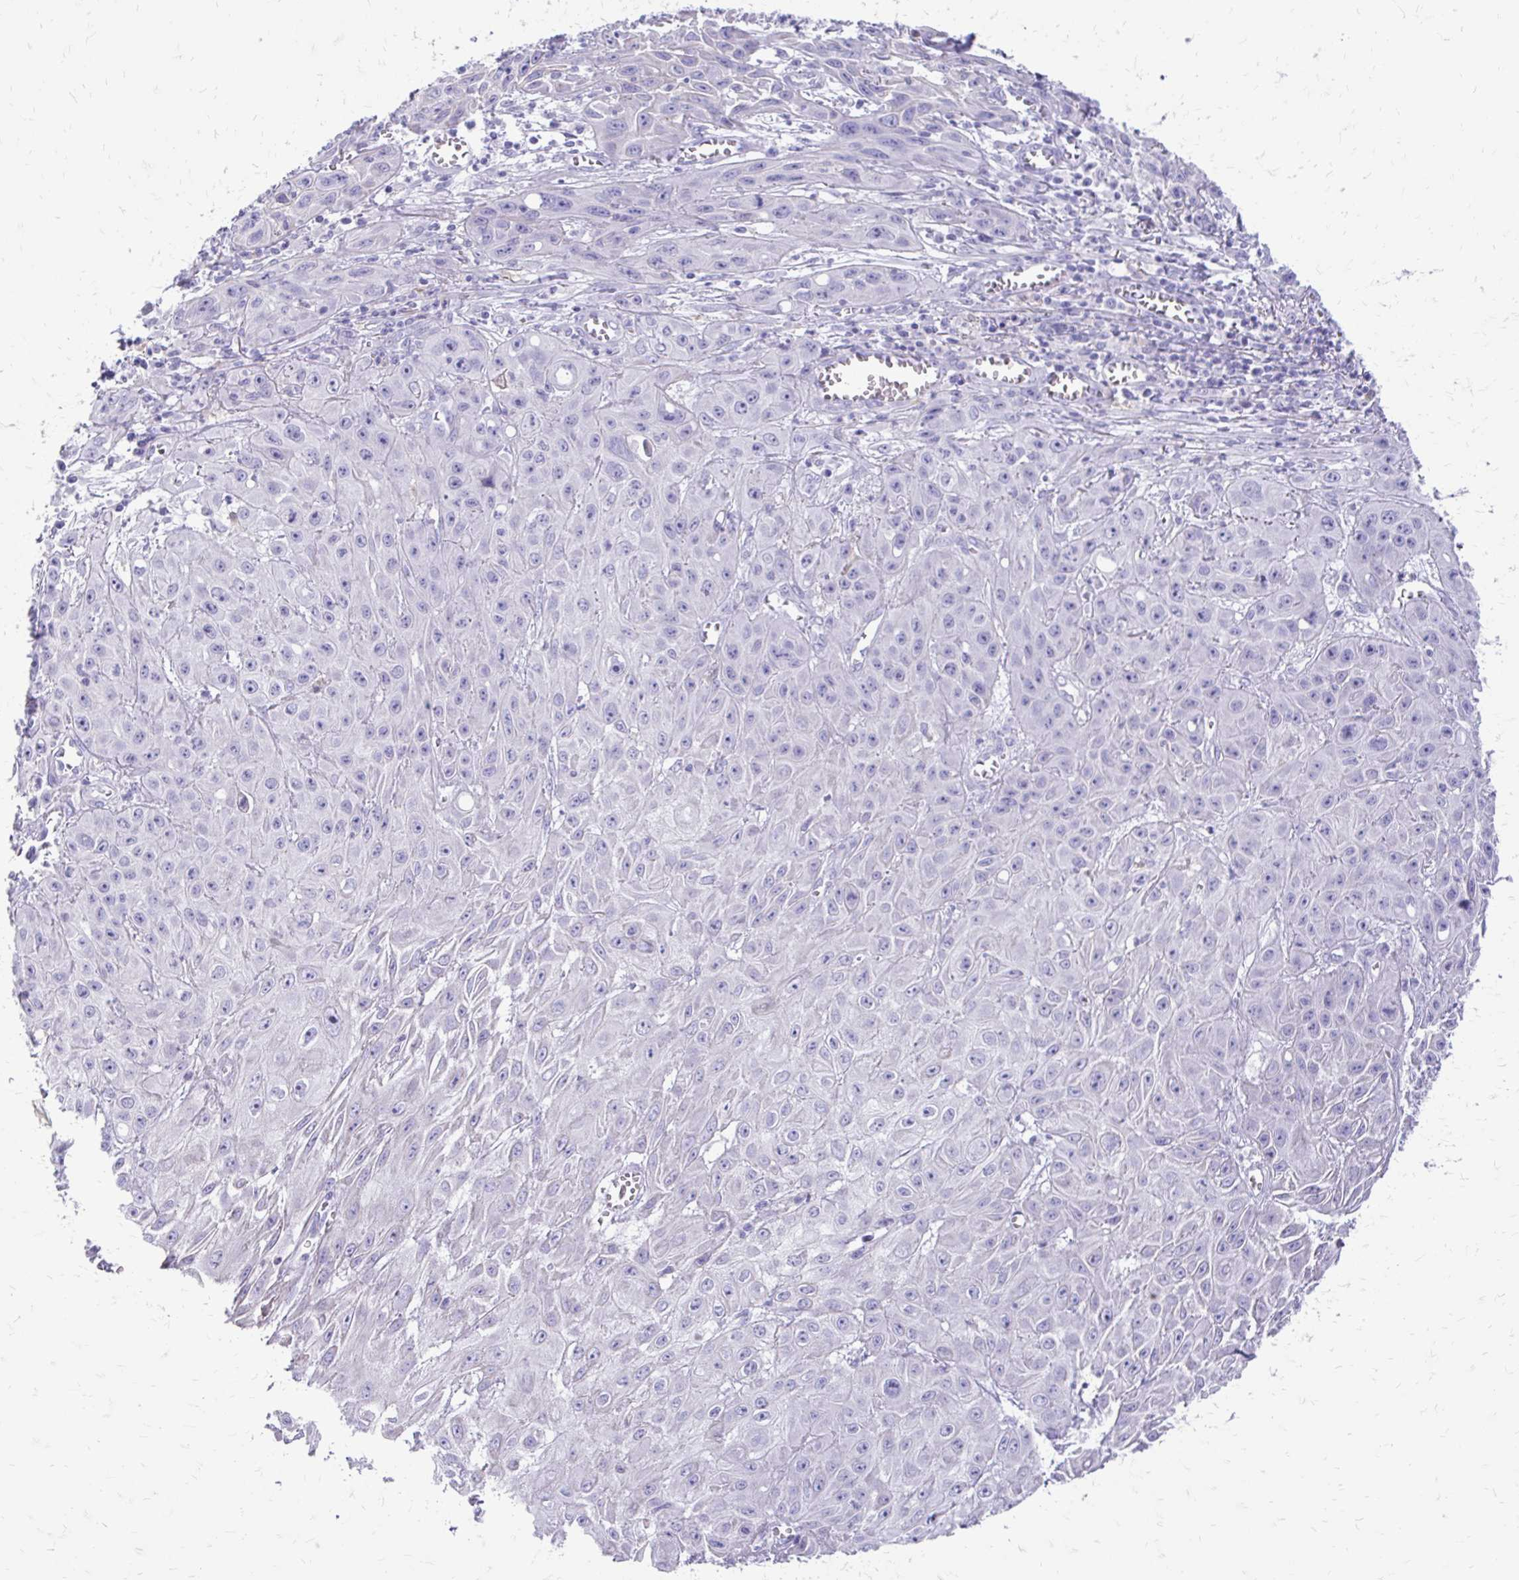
{"staining": {"intensity": "negative", "quantity": "none", "location": "none"}, "tissue": "skin cancer", "cell_type": "Tumor cells", "image_type": "cancer", "snomed": [{"axis": "morphology", "description": "Squamous cell carcinoma, NOS"}, {"axis": "topography", "description": "Skin"}, {"axis": "topography", "description": "Vulva"}], "caption": "DAB (3,3'-diaminobenzidine) immunohistochemical staining of squamous cell carcinoma (skin) shows no significant positivity in tumor cells.", "gene": "SIGLEC11", "patient": {"sex": "female", "age": 71}}